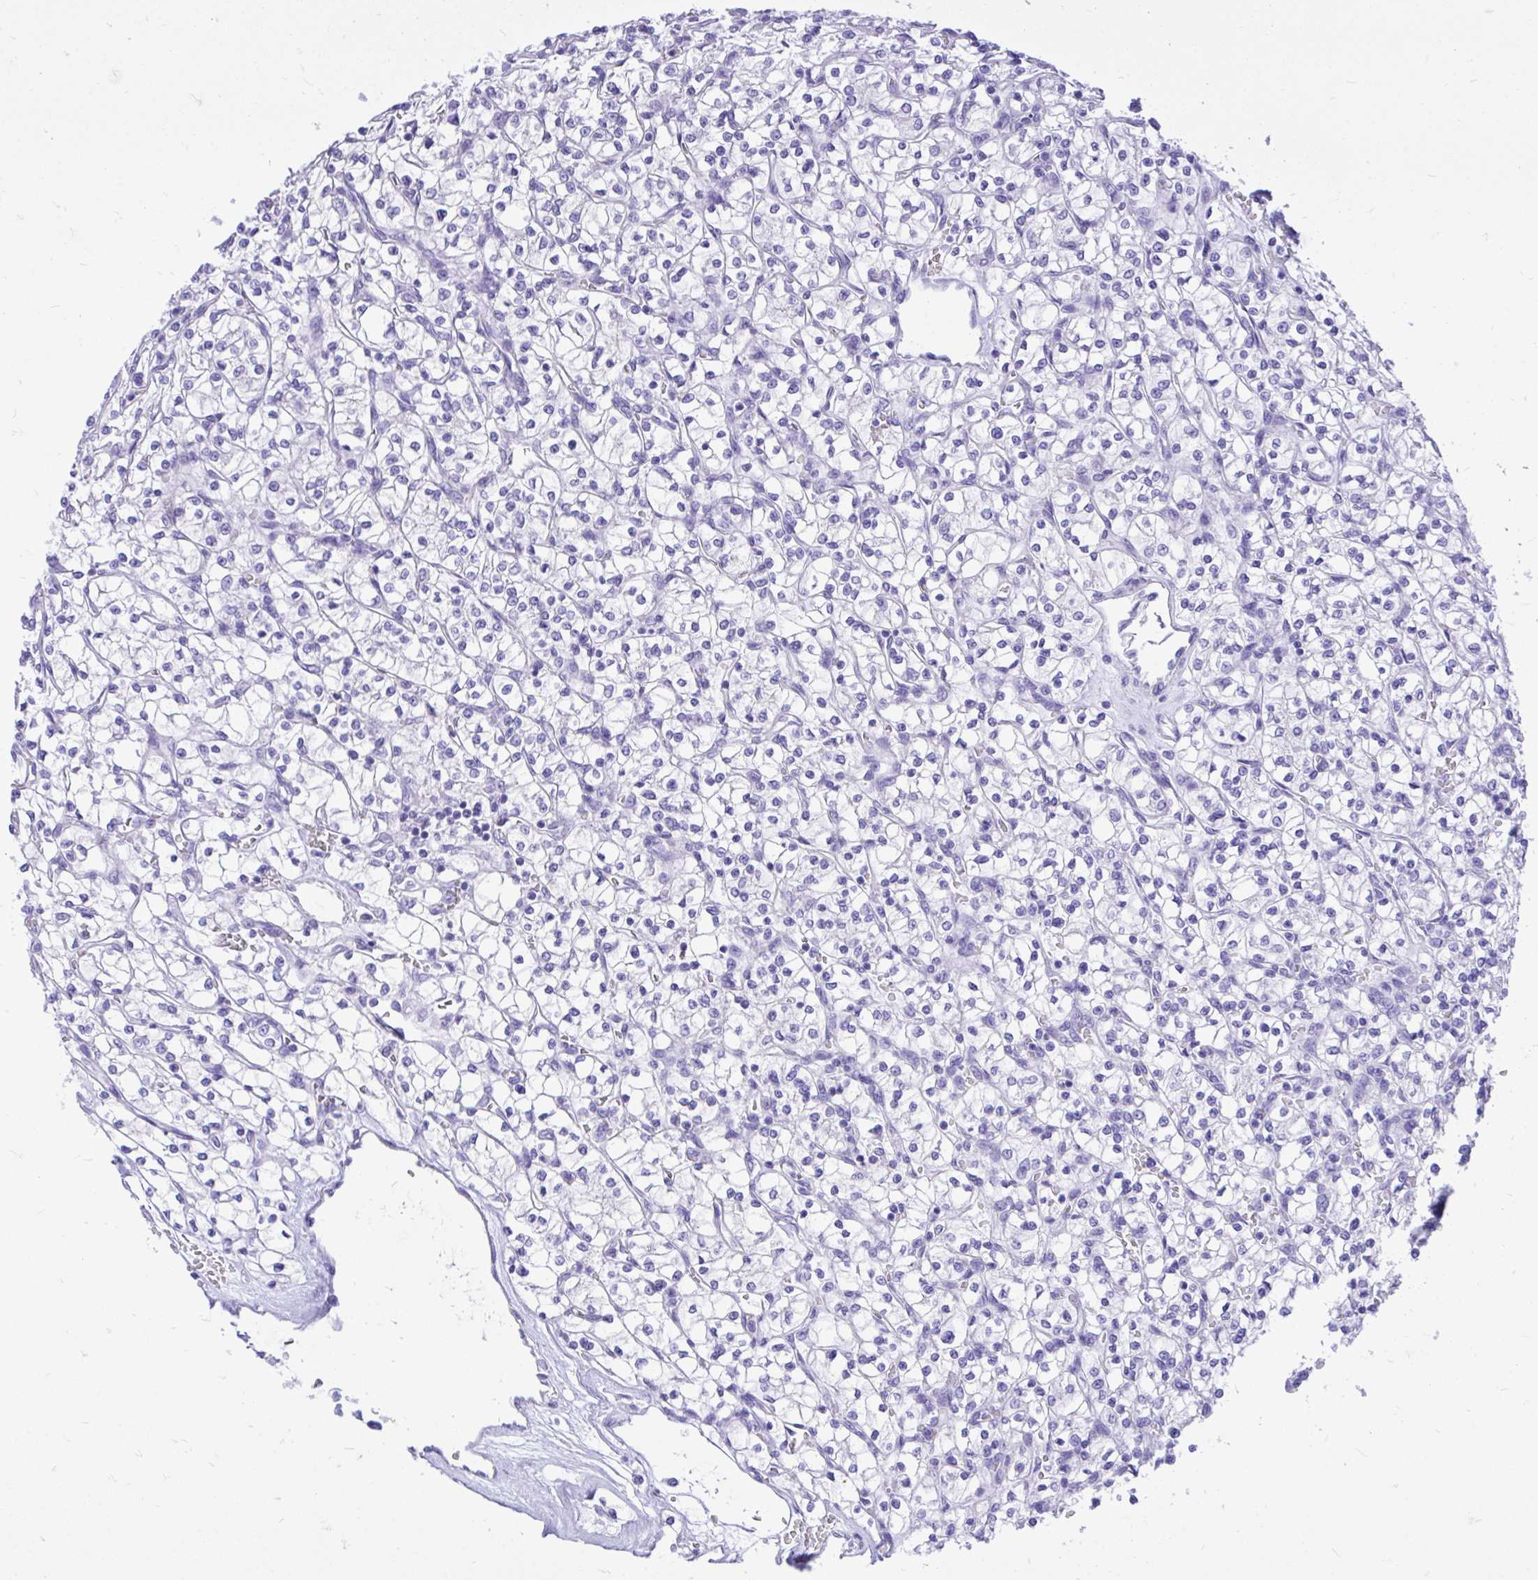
{"staining": {"intensity": "negative", "quantity": "none", "location": "none"}, "tissue": "renal cancer", "cell_type": "Tumor cells", "image_type": "cancer", "snomed": [{"axis": "morphology", "description": "Adenocarcinoma, NOS"}, {"axis": "topography", "description": "Kidney"}], "caption": "This photomicrograph is of adenocarcinoma (renal) stained with IHC to label a protein in brown with the nuclei are counter-stained blue. There is no staining in tumor cells.", "gene": "MON1A", "patient": {"sex": "female", "age": 64}}